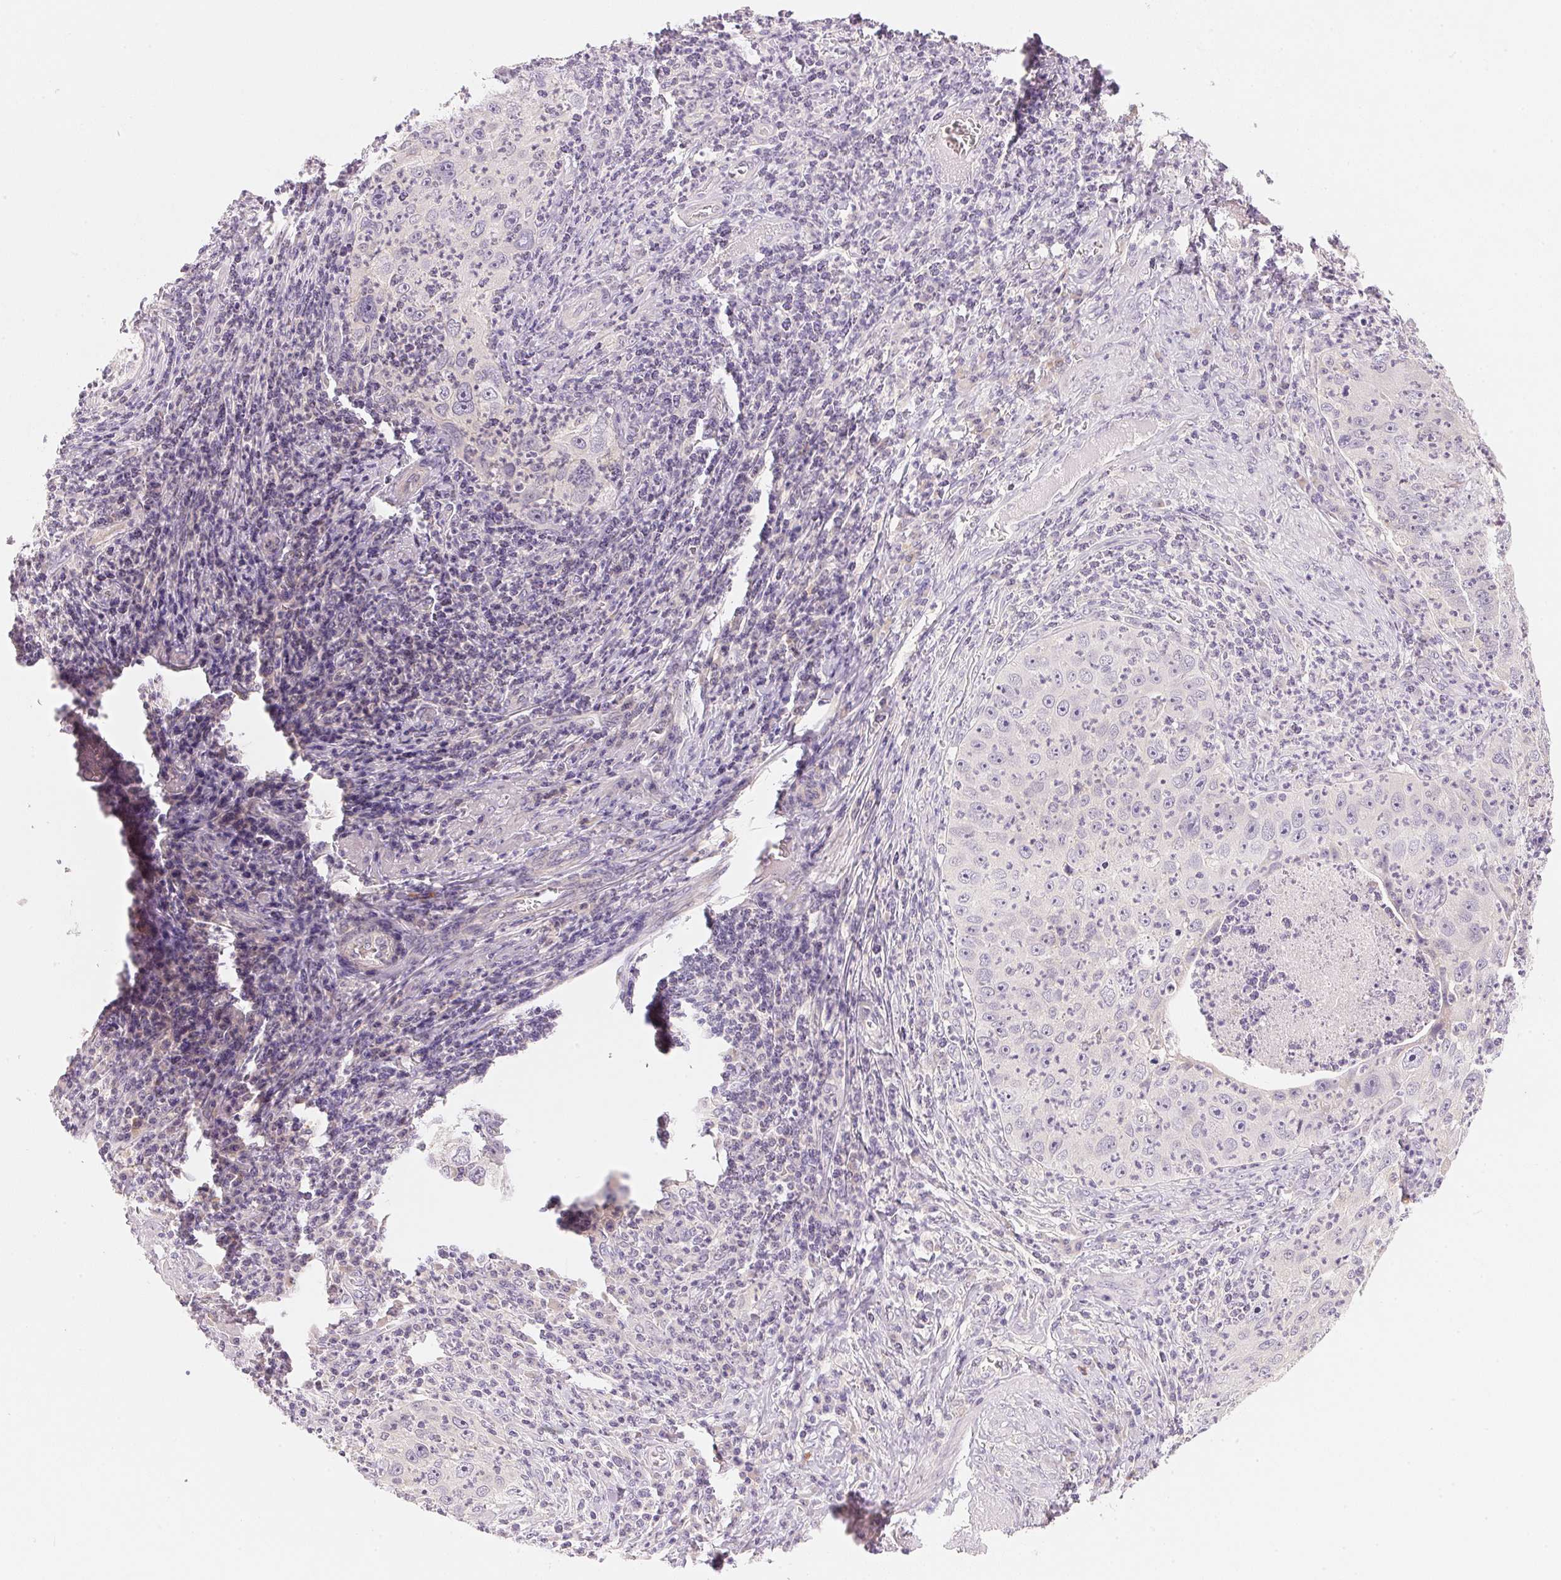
{"staining": {"intensity": "negative", "quantity": "none", "location": "none"}, "tissue": "cervical cancer", "cell_type": "Tumor cells", "image_type": "cancer", "snomed": [{"axis": "morphology", "description": "Squamous cell carcinoma, NOS"}, {"axis": "topography", "description": "Cervix"}], "caption": "Immunohistochemical staining of human squamous cell carcinoma (cervical) reveals no significant expression in tumor cells.", "gene": "MCOLN3", "patient": {"sex": "female", "age": 30}}